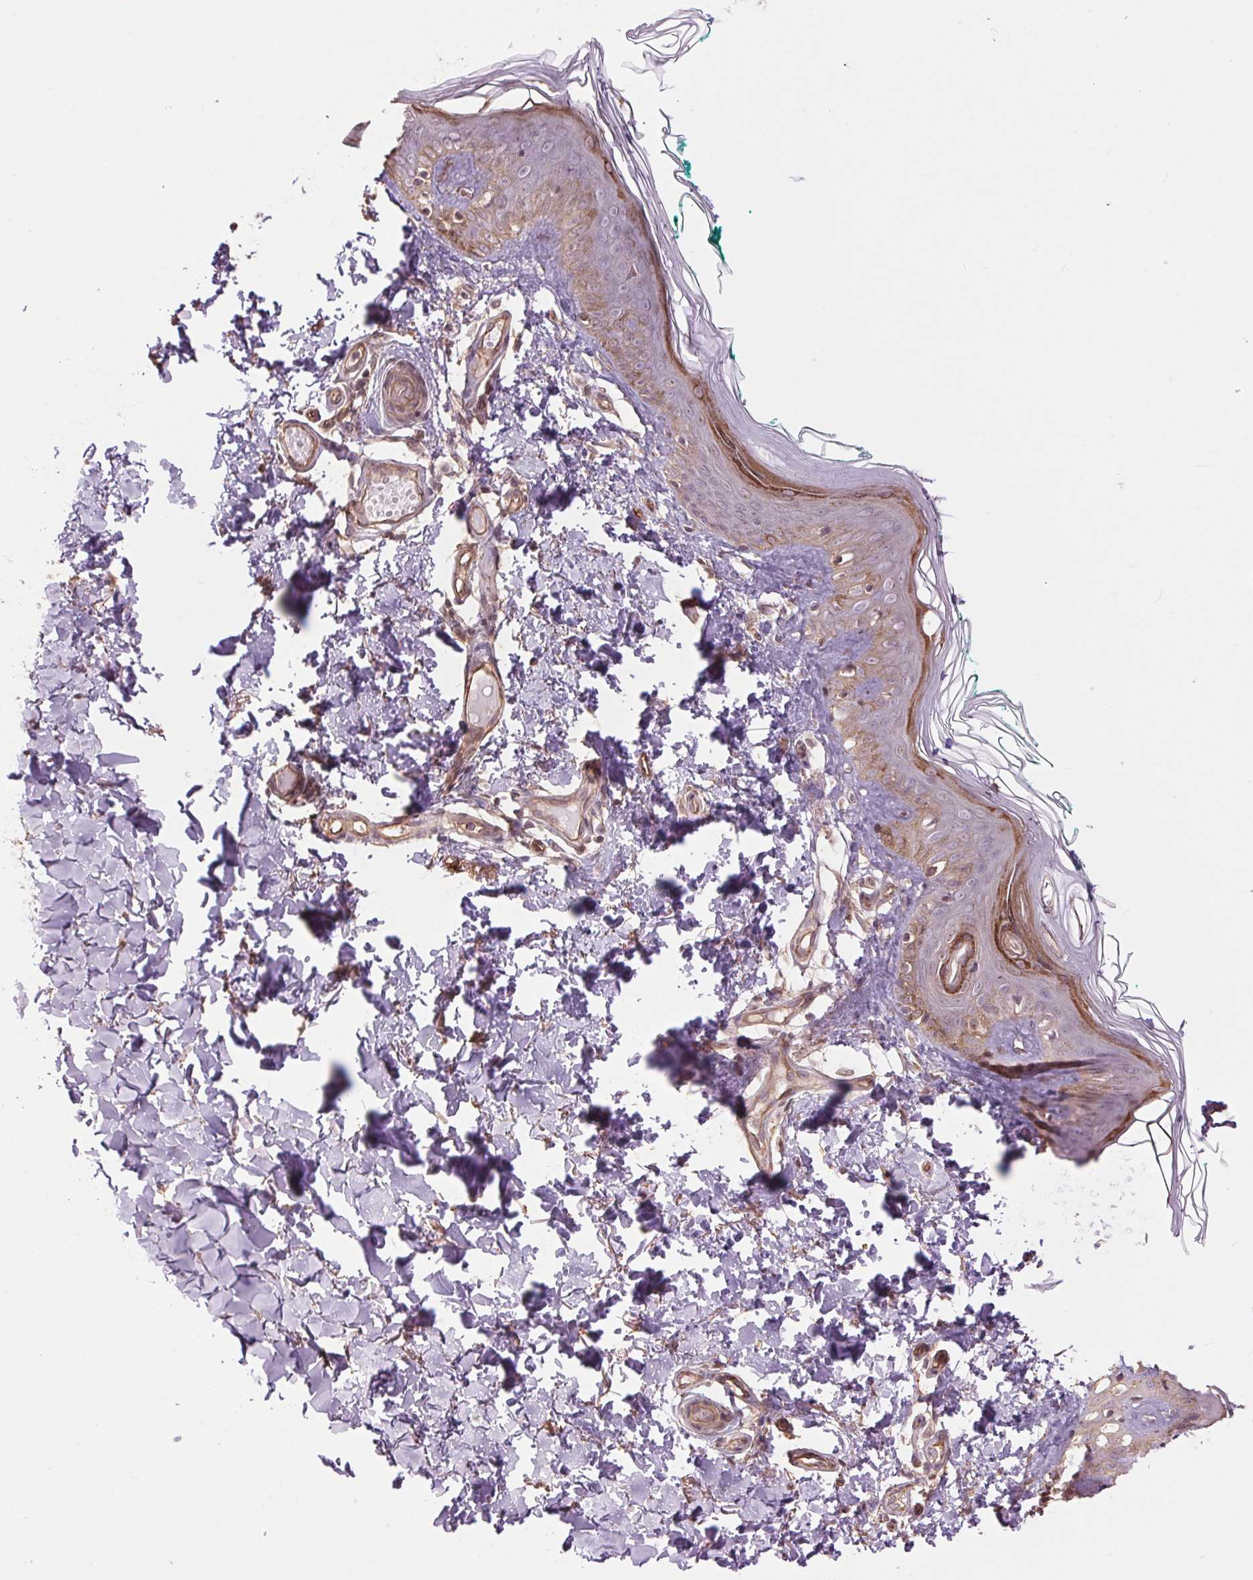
{"staining": {"intensity": "weak", "quantity": ">75%", "location": "cytoplasmic/membranous"}, "tissue": "skin", "cell_type": "Fibroblasts", "image_type": "normal", "snomed": [{"axis": "morphology", "description": "Normal tissue, NOS"}, {"axis": "topography", "description": "Skin"}, {"axis": "topography", "description": "Peripheral nerve tissue"}], "caption": "Unremarkable skin was stained to show a protein in brown. There is low levels of weak cytoplasmic/membranous expression in about >75% of fibroblasts. (Stains: DAB in brown, nuclei in blue, Microscopy: brightfield microscopy at high magnification).", "gene": "PALM", "patient": {"sex": "female", "age": 45}}